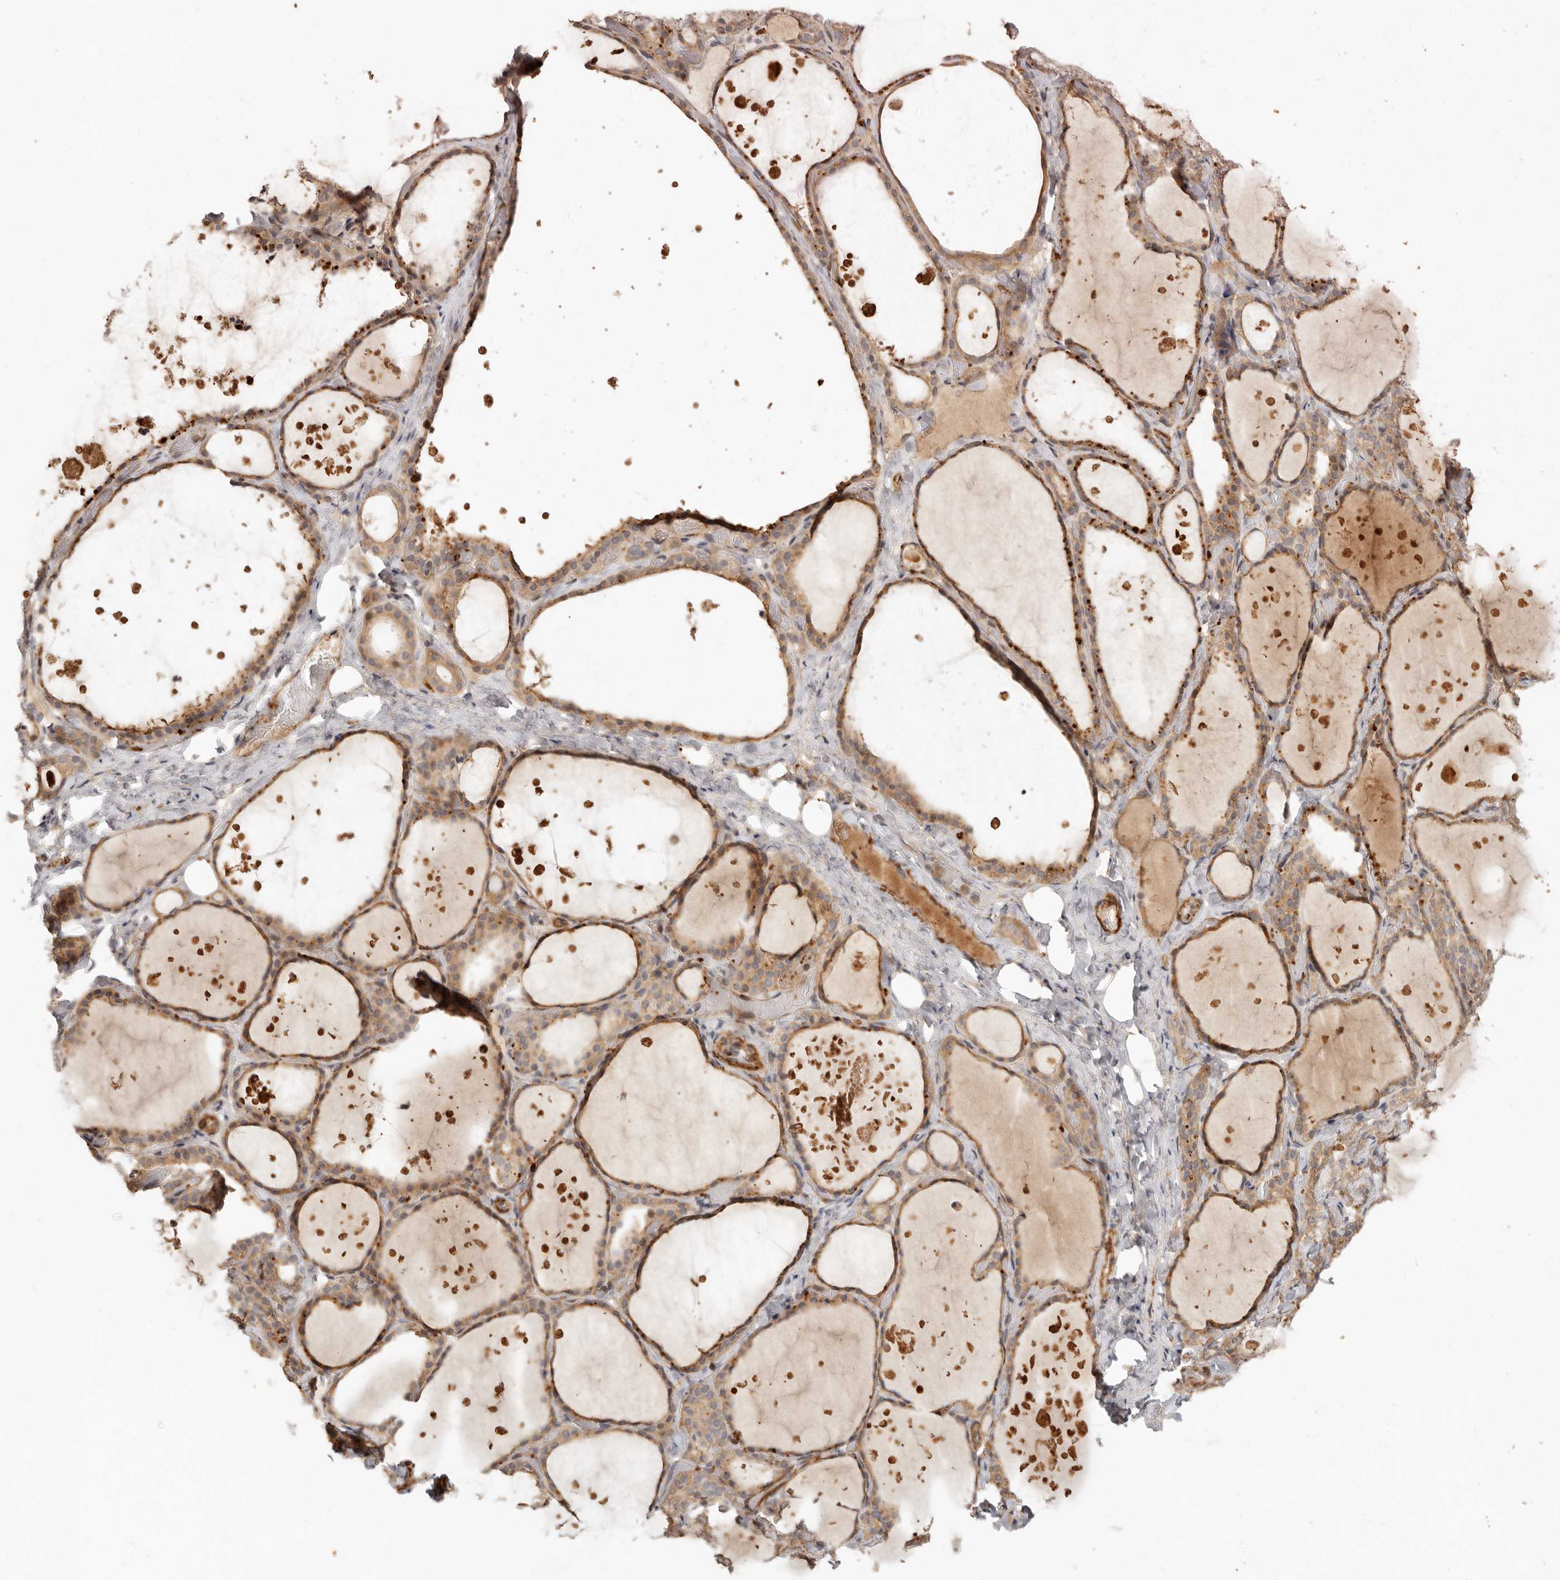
{"staining": {"intensity": "moderate", "quantity": ">75%", "location": "cytoplasmic/membranous"}, "tissue": "thyroid gland", "cell_type": "Glandular cells", "image_type": "normal", "snomed": [{"axis": "morphology", "description": "Normal tissue, NOS"}, {"axis": "topography", "description": "Thyroid gland"}], "caption": "Immunohistochemistry (IHC) image of unremarkable human thyroid gland stained for a protein (brown), which shows medium levels of moderate cytoplasmic/membranous expression in approximately >75% of glandular cells.", "gene": "VIPR1", "patient": {"sex": "female", "age": 44}}